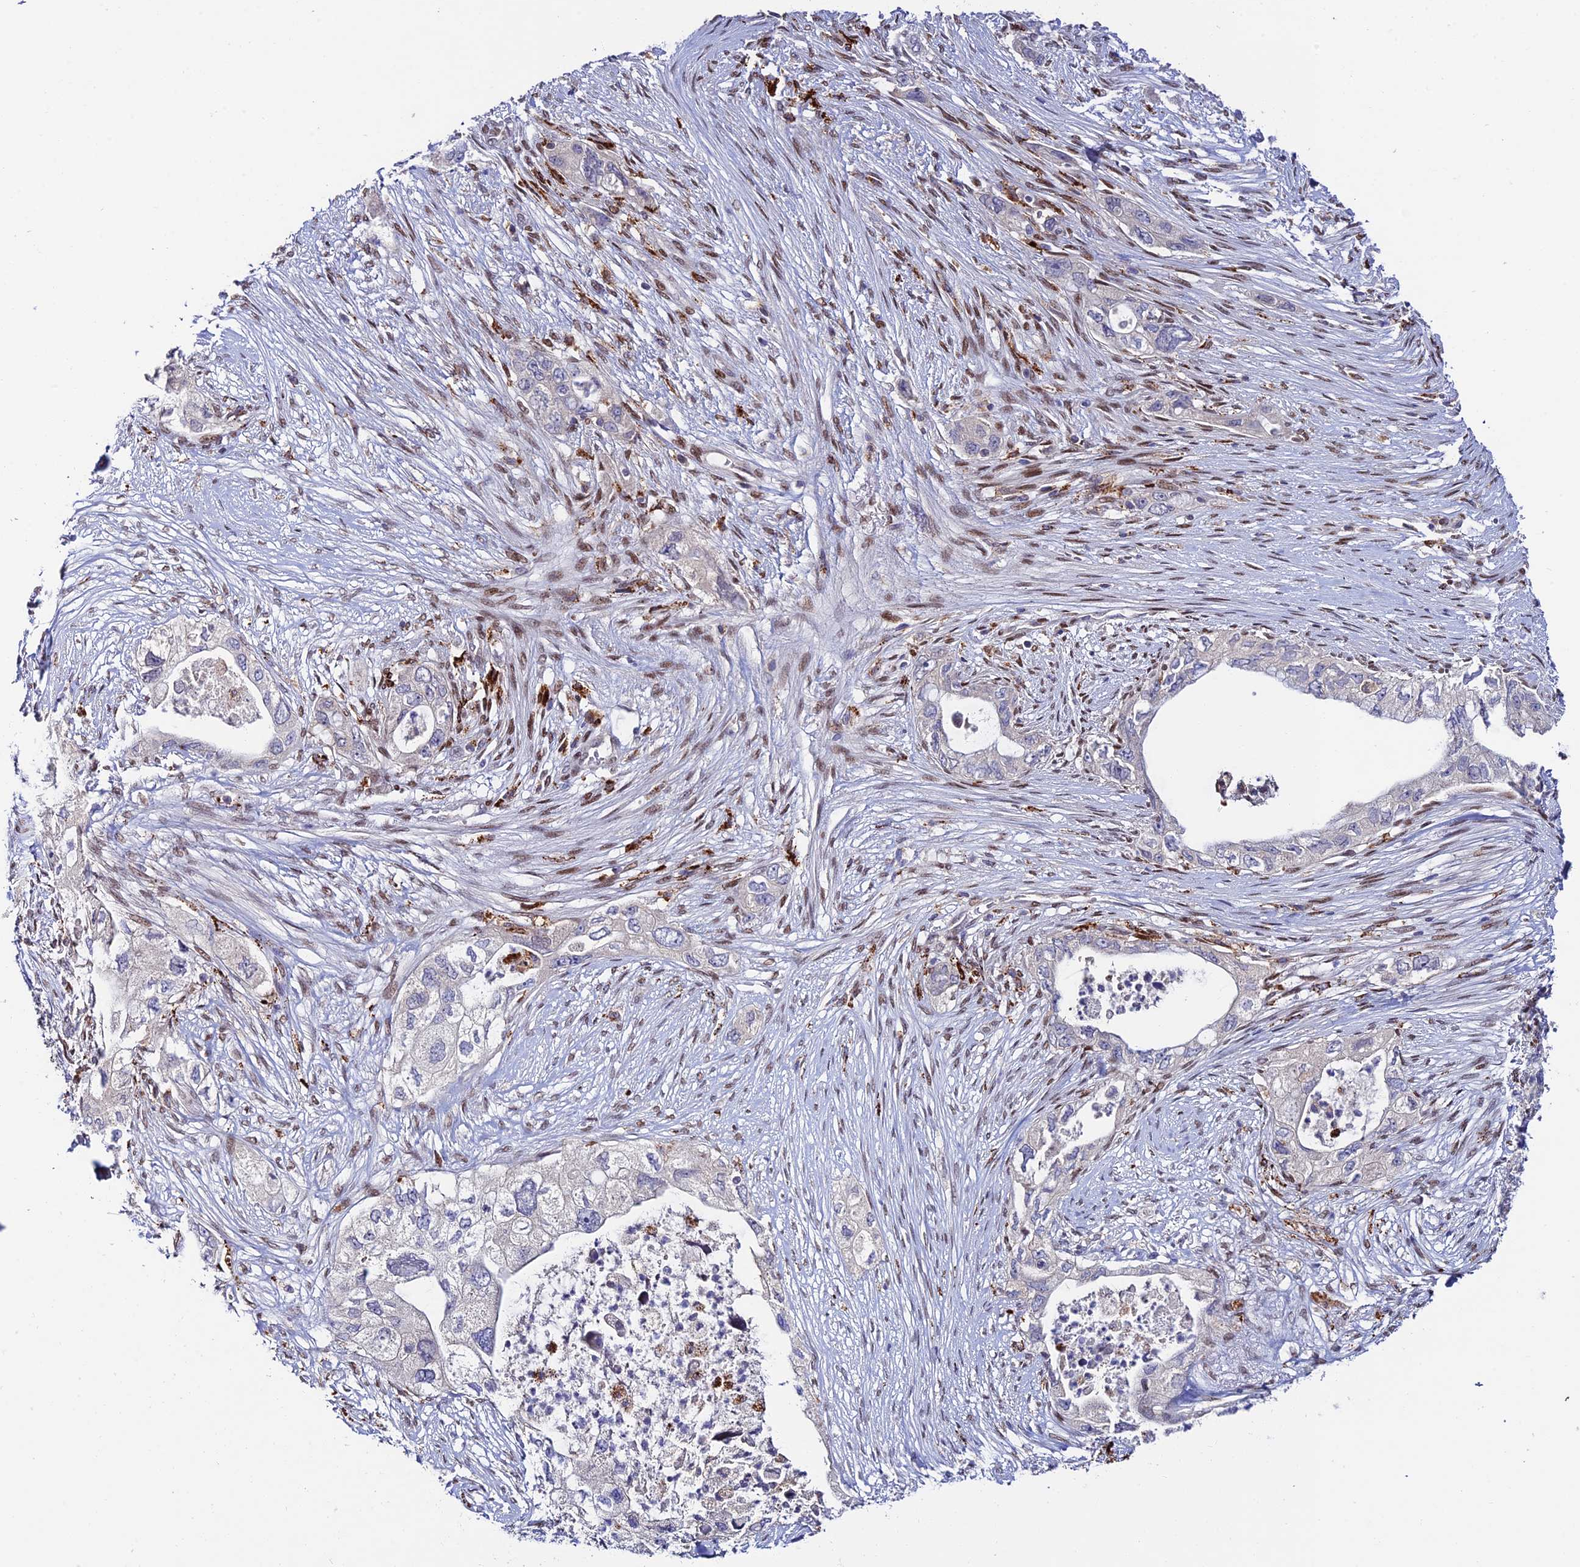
{"staining": {"intensity": "negative", "quantity": "none", "location": "none"}, "tissue": "pancreatic cancer", "cell_type": "Tumor cells", "image_type": "cancer", "snomed": [{"axis": "morphology", "description": "Adenocarcinoma, NOS"}, {"axis": "topography", "description": "Pancreas"}], "caption": "A high-resolution histopathology image shows IHC staining of pancreatic cancer, which exhibits no significant expression in tumor cells.", "gene": "HIC1", "patient": {"sex": "female", "age": 73}}